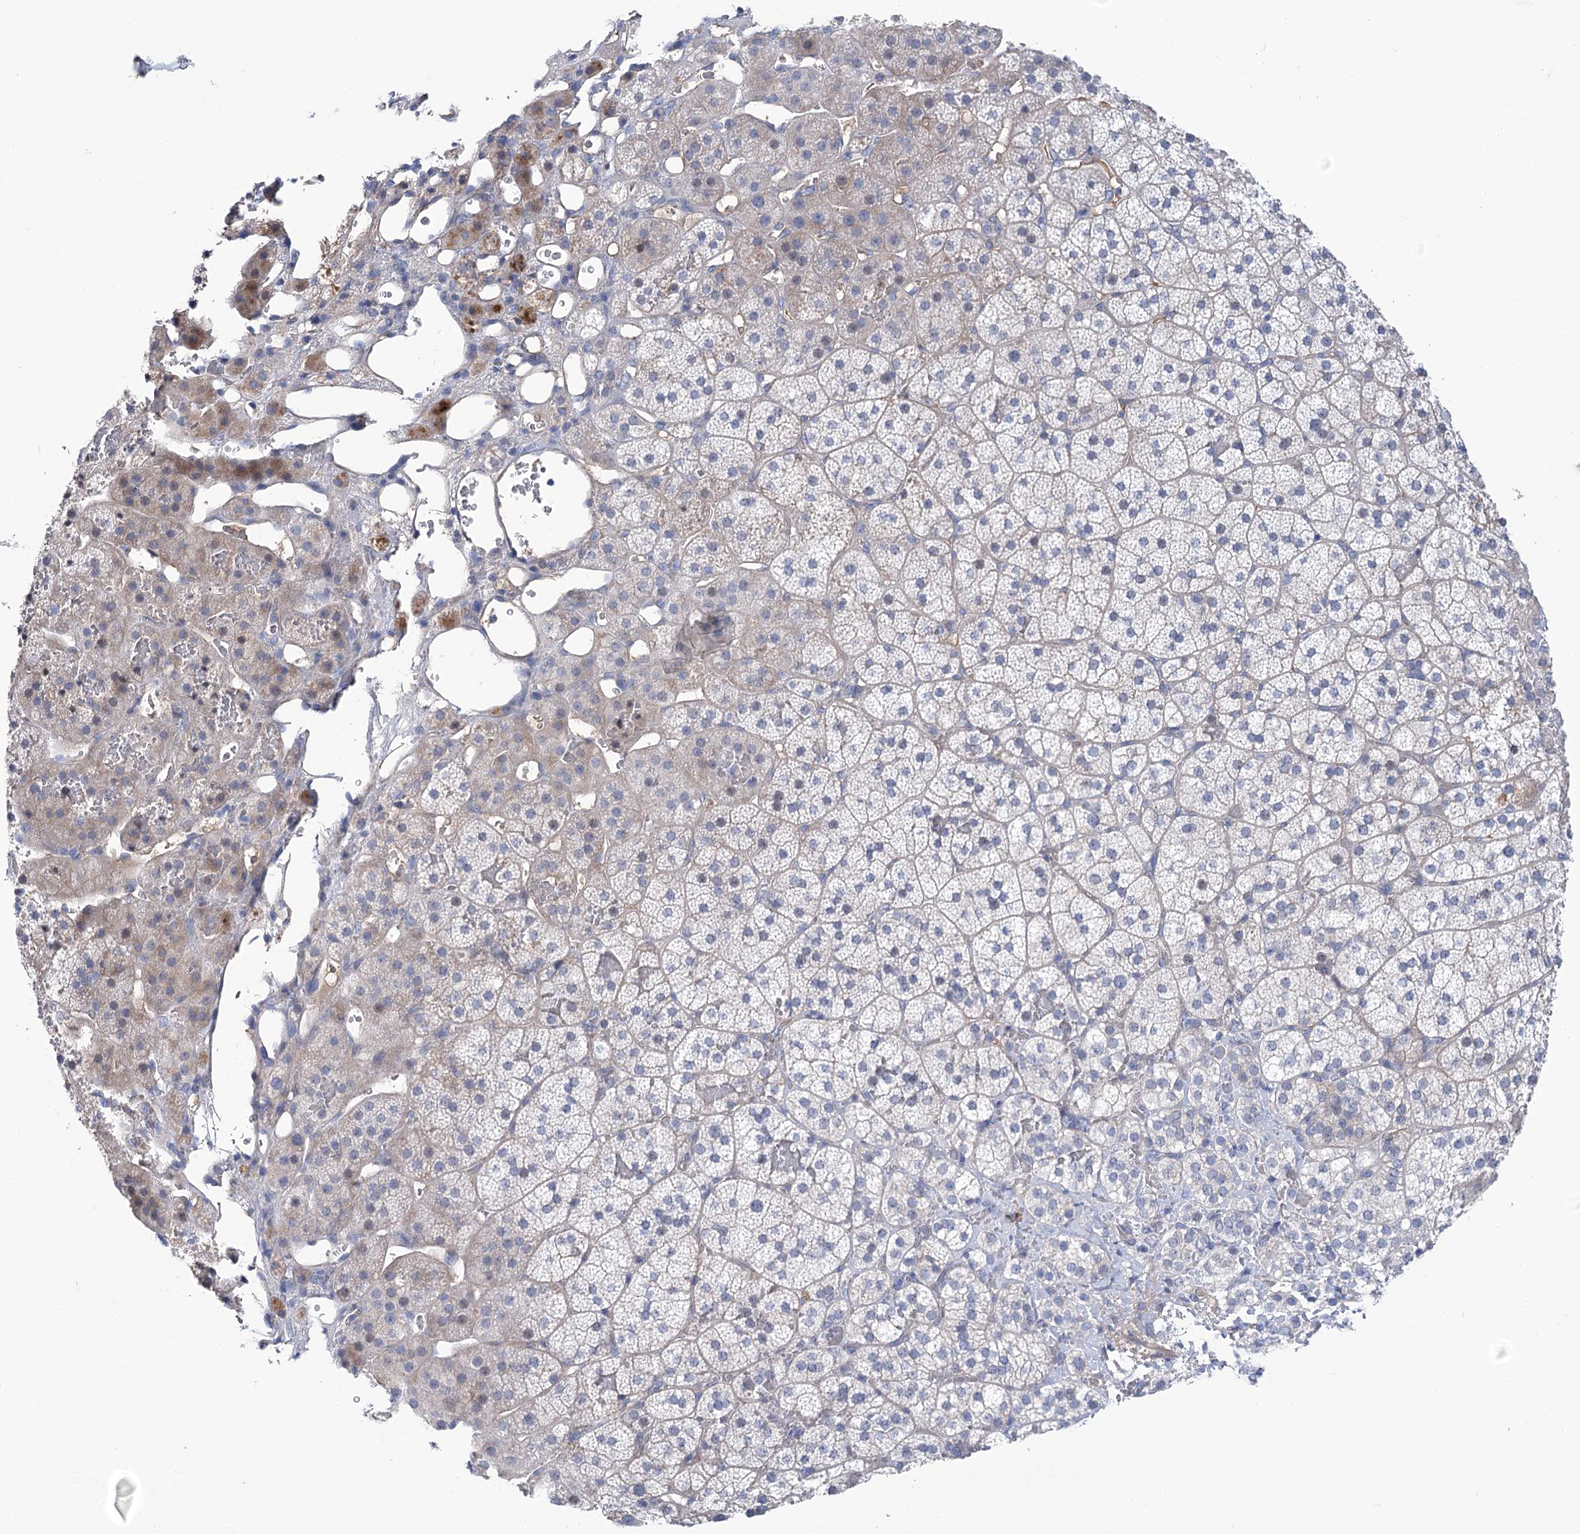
{"staining": {"intensity": "weak", "quantity": "<25%", "location": "cytoplasmic/membranous"}, "tissue": "adrenal gland", "cell_type": "Glandular cells", "image_type": "normal", "snomed": [{"axis": "morphology", "description": "Normal tissue, NOS"}, {"axis": "topography", "description": "Adrenal gland"}], "caption": "There is no significant expression in glandular cells of adrenal gland. Brightfield microscopy of immunohistochemistry stained with DAB (3,3'-diaminobenzidine) (brown) and hematoxylin (blue), captured at high magnification.", "gene": "CEP164", "patient": {"sex": "female", "age": 44}}